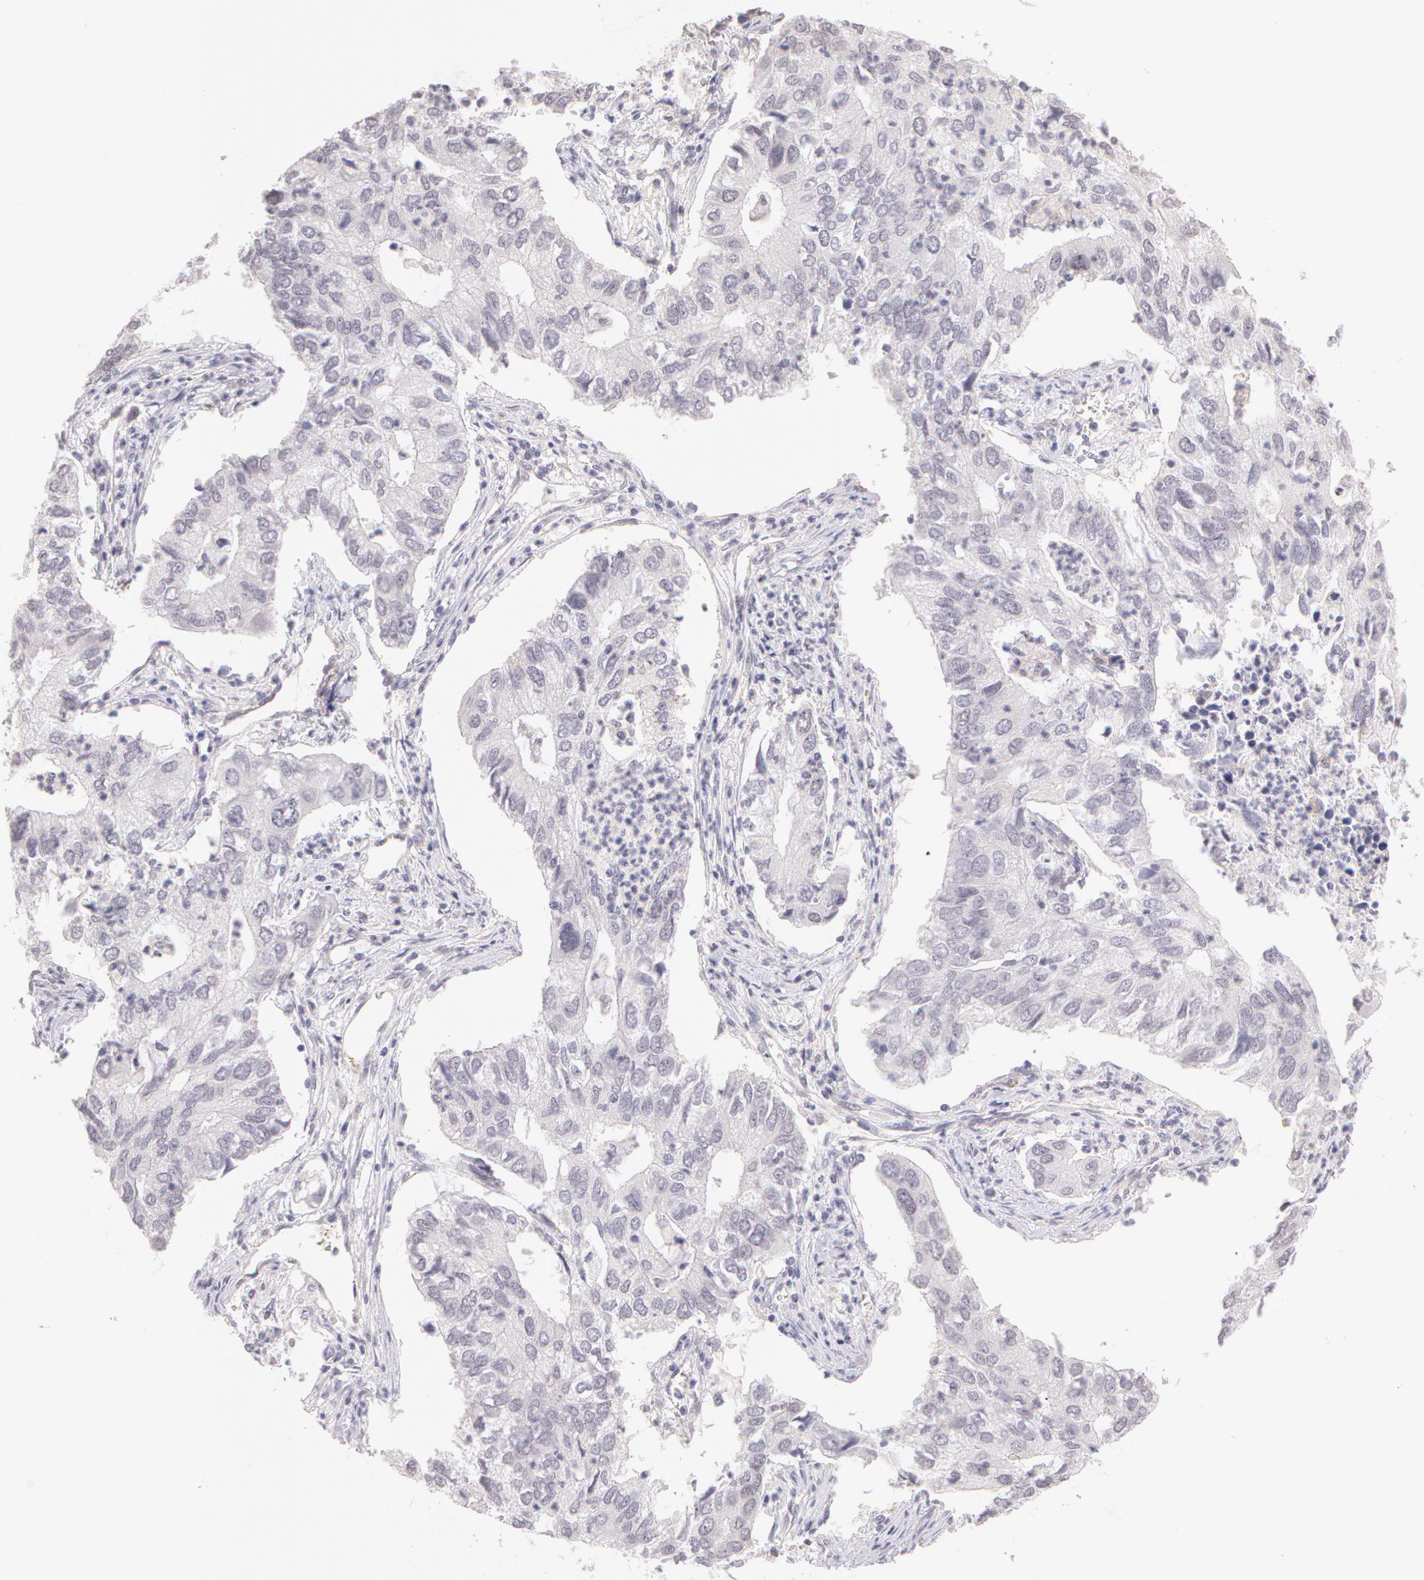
{"staining": {"intensity": "negative", "quantity": "none", "location": "none"}, "tissue": "lung cancer", "cell_type": "Tumor cells", "image_type": "cancer", "snomed": [{"axis": "morphology", "description": "Adenocarcinoma, NOS"}, {"axis": "topography", "description": "Lung"}], "caption": "Image shows no protein expression in tumor cells of lung cancer (adenocarcinoma) tissue.", "gene": "ZNF597", "patient": {"sex": "male", "age": 48}}